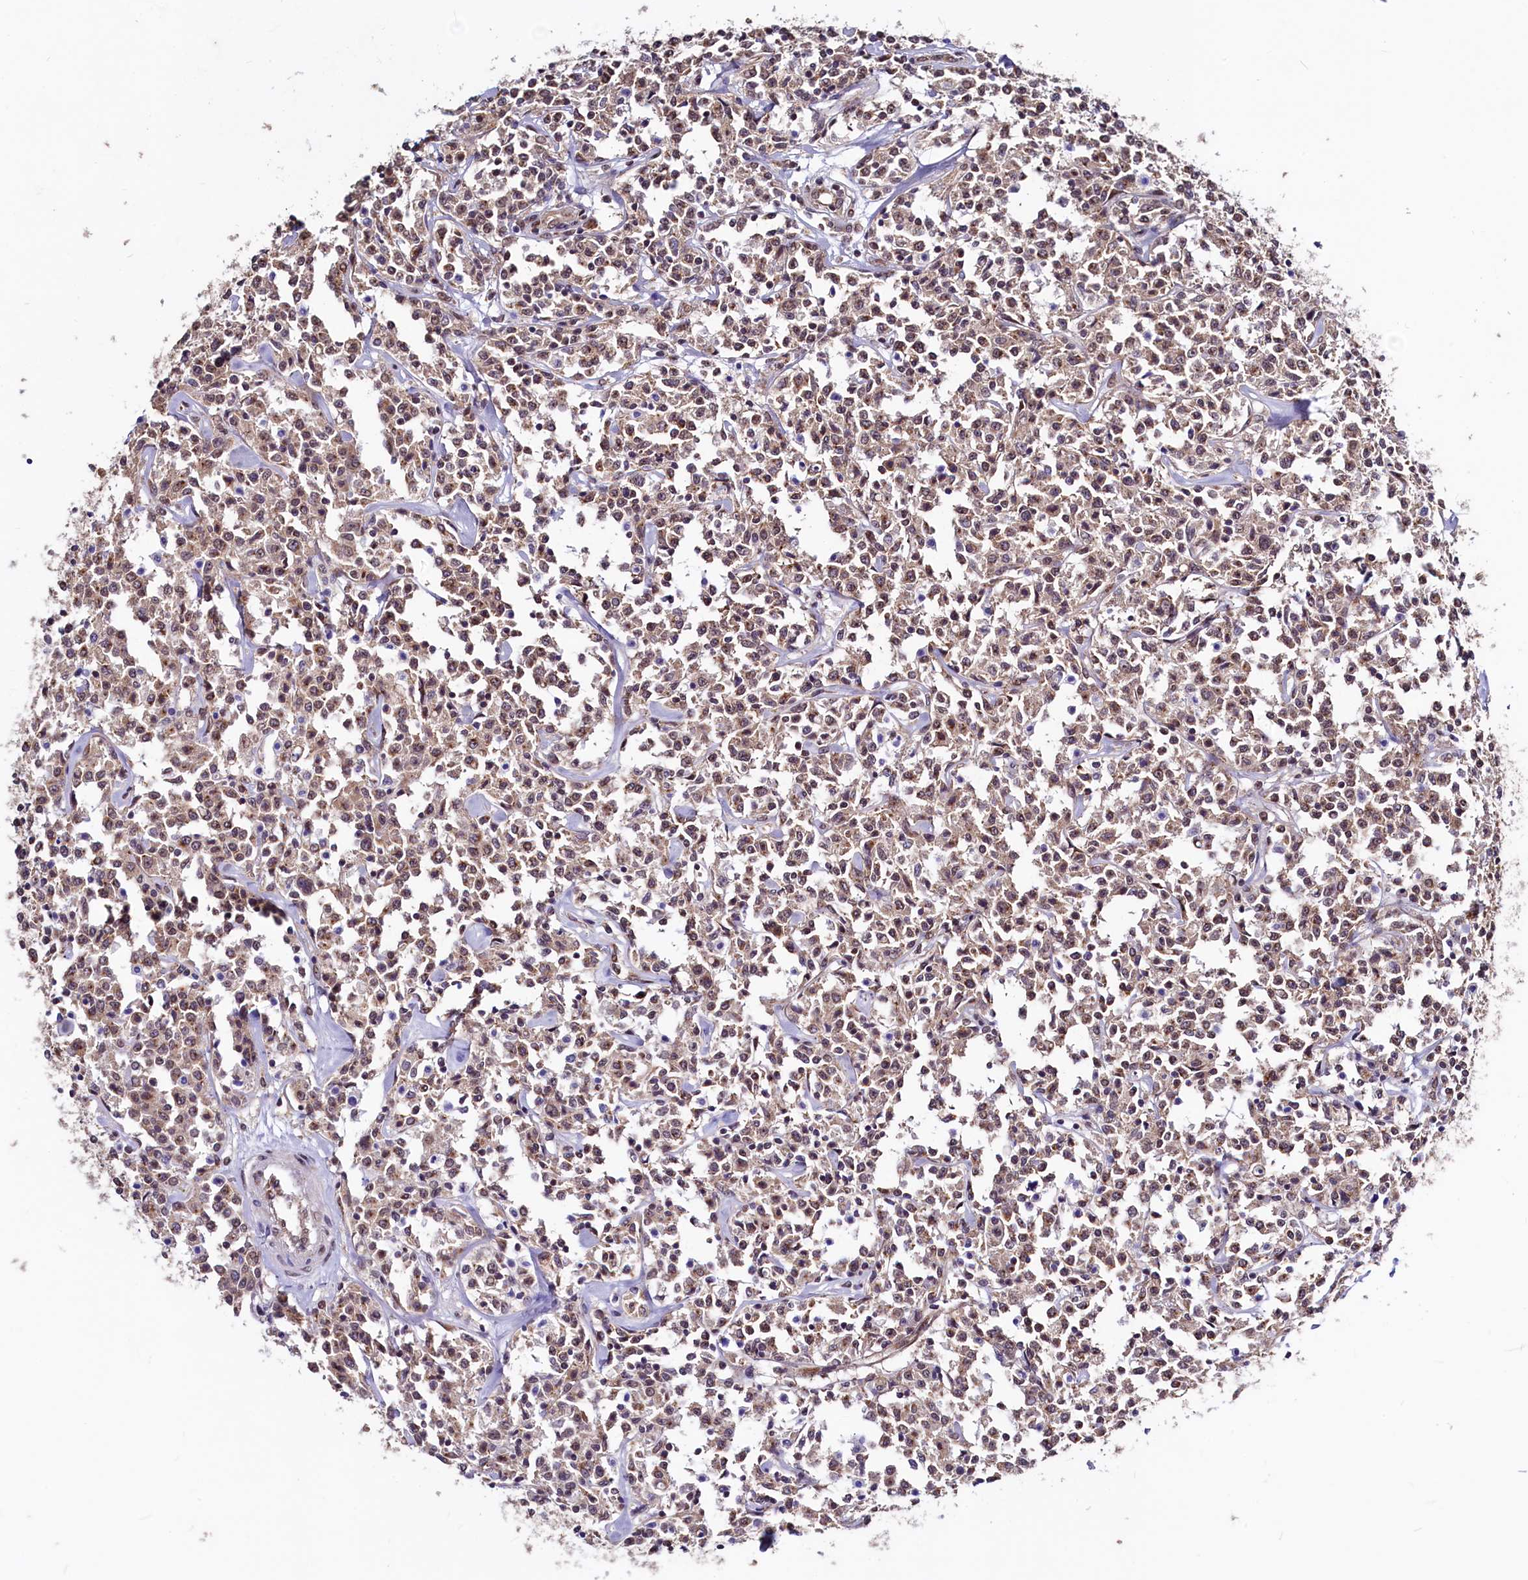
{"staining": {"intensity": "weak", "quantity": ">75%", "location": "cytoplasmic/membranous"}, "tissue": "lymphoma", "cell_type": "Tumor cells", "image_type": "cancer", "snomed": [{"axis": "morphology", "description": "Malignant lymphoma, non-Hodgkin's type, Low grade"}, {"axis": "topography", "description": "Small intestine"}], "caption": "Lymphoma tissue reveals weak cytoplasmic/membranous staining in about >75% of tumor cells", "gene": "SEC24C", "patient": {"sex": "female", "age": 59}}